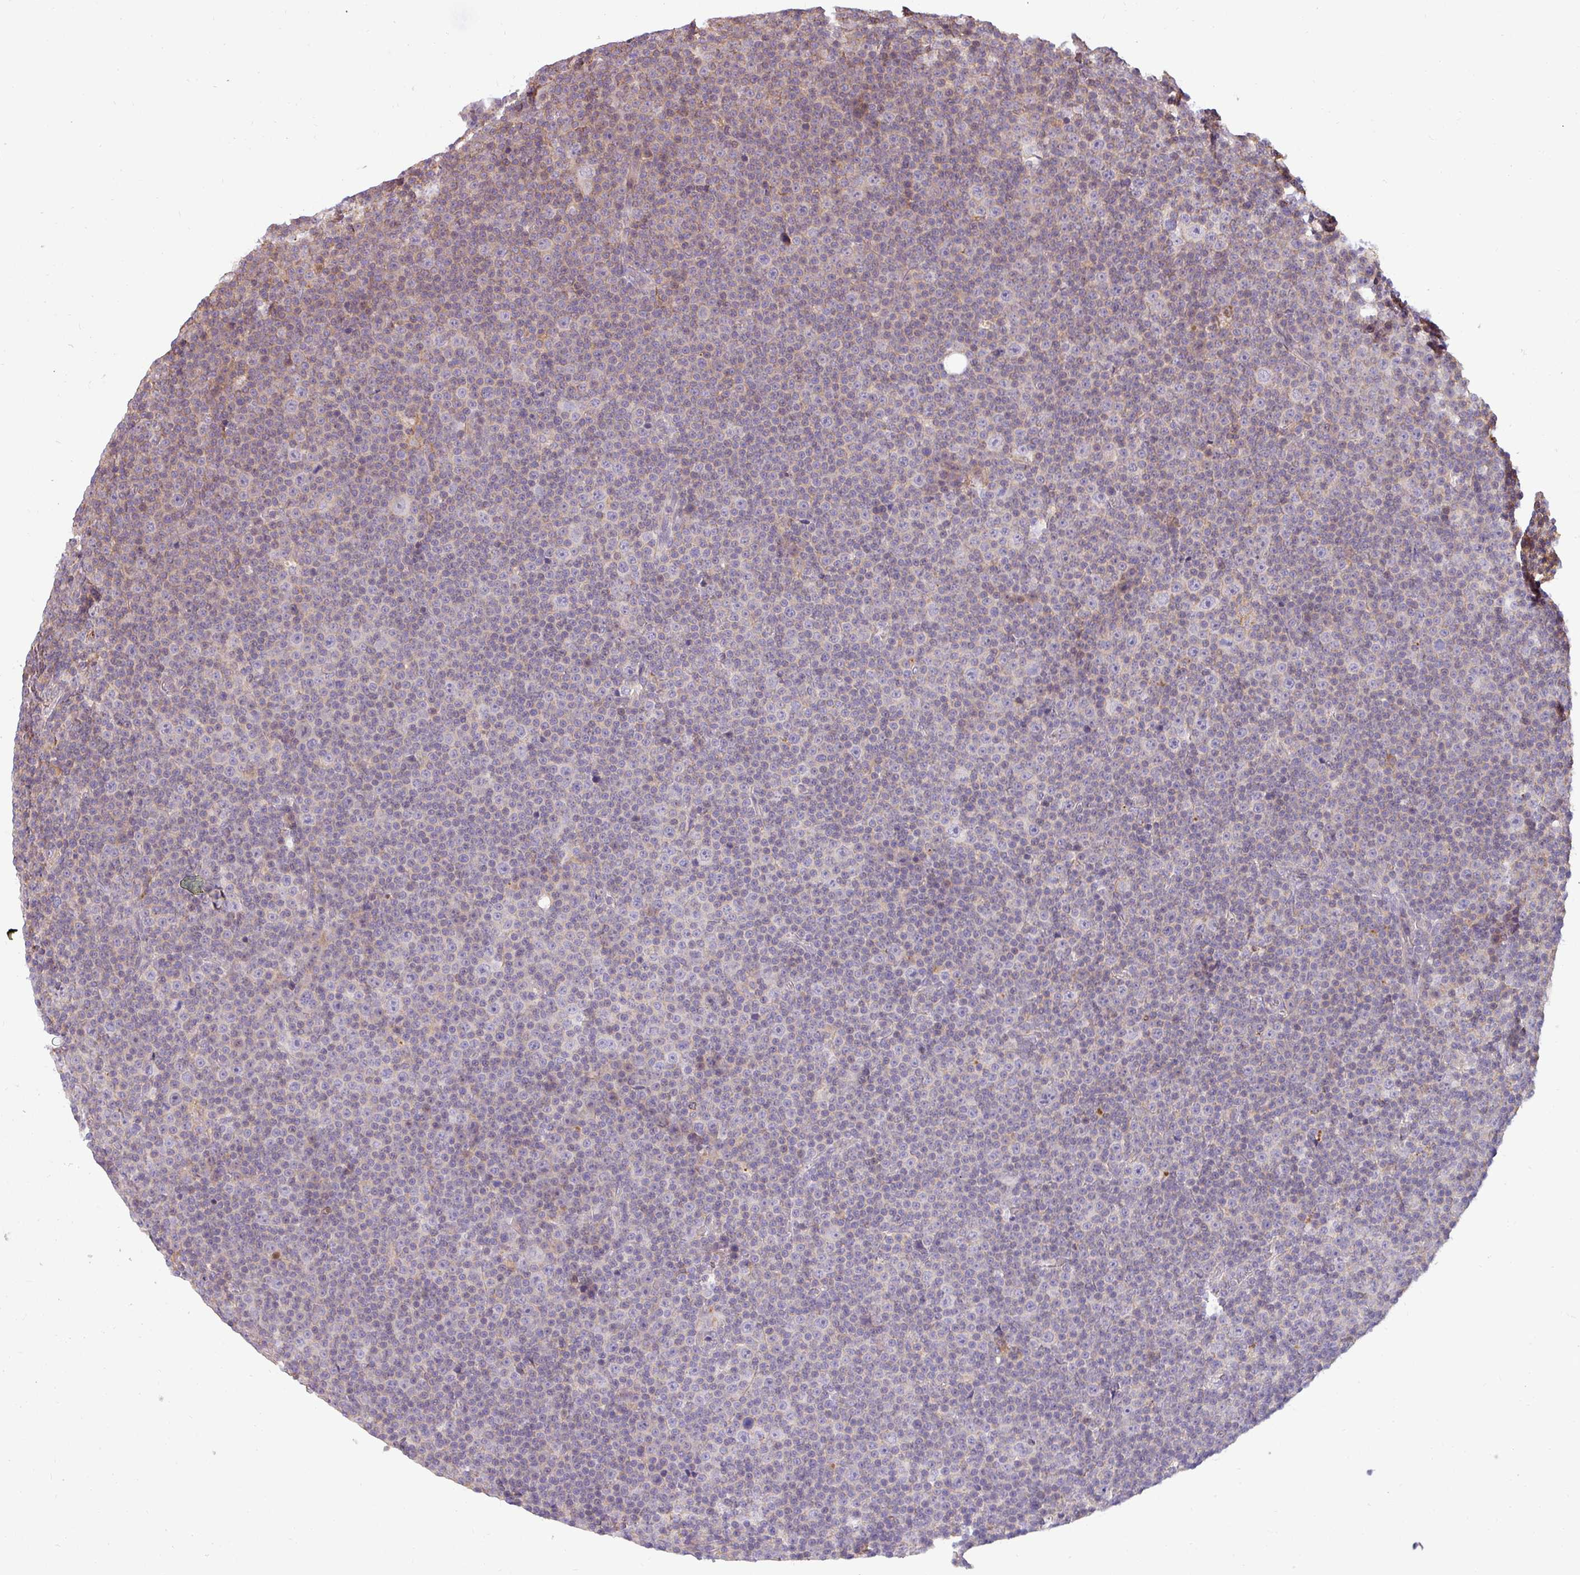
{"staining": {"intensity": "negative", "quantity": "none", "location": "none"}, "tissue": "lymphoma", "cell_type": "Tumor cells", "image_type": "cancer", "snomed": [{"axis": "morphology", "description": "Malignant lymphoma, non-Hodgkin's type, Low grade"}, {"axis": "topography", "description": "Lymph node"}], "caption": "Lymphoma stained for a protein using immunohistochemistry demonstrates no positivity tumor cells.", "gene": "ZNF835", "patient": {"sex": "female", "age": 67}}